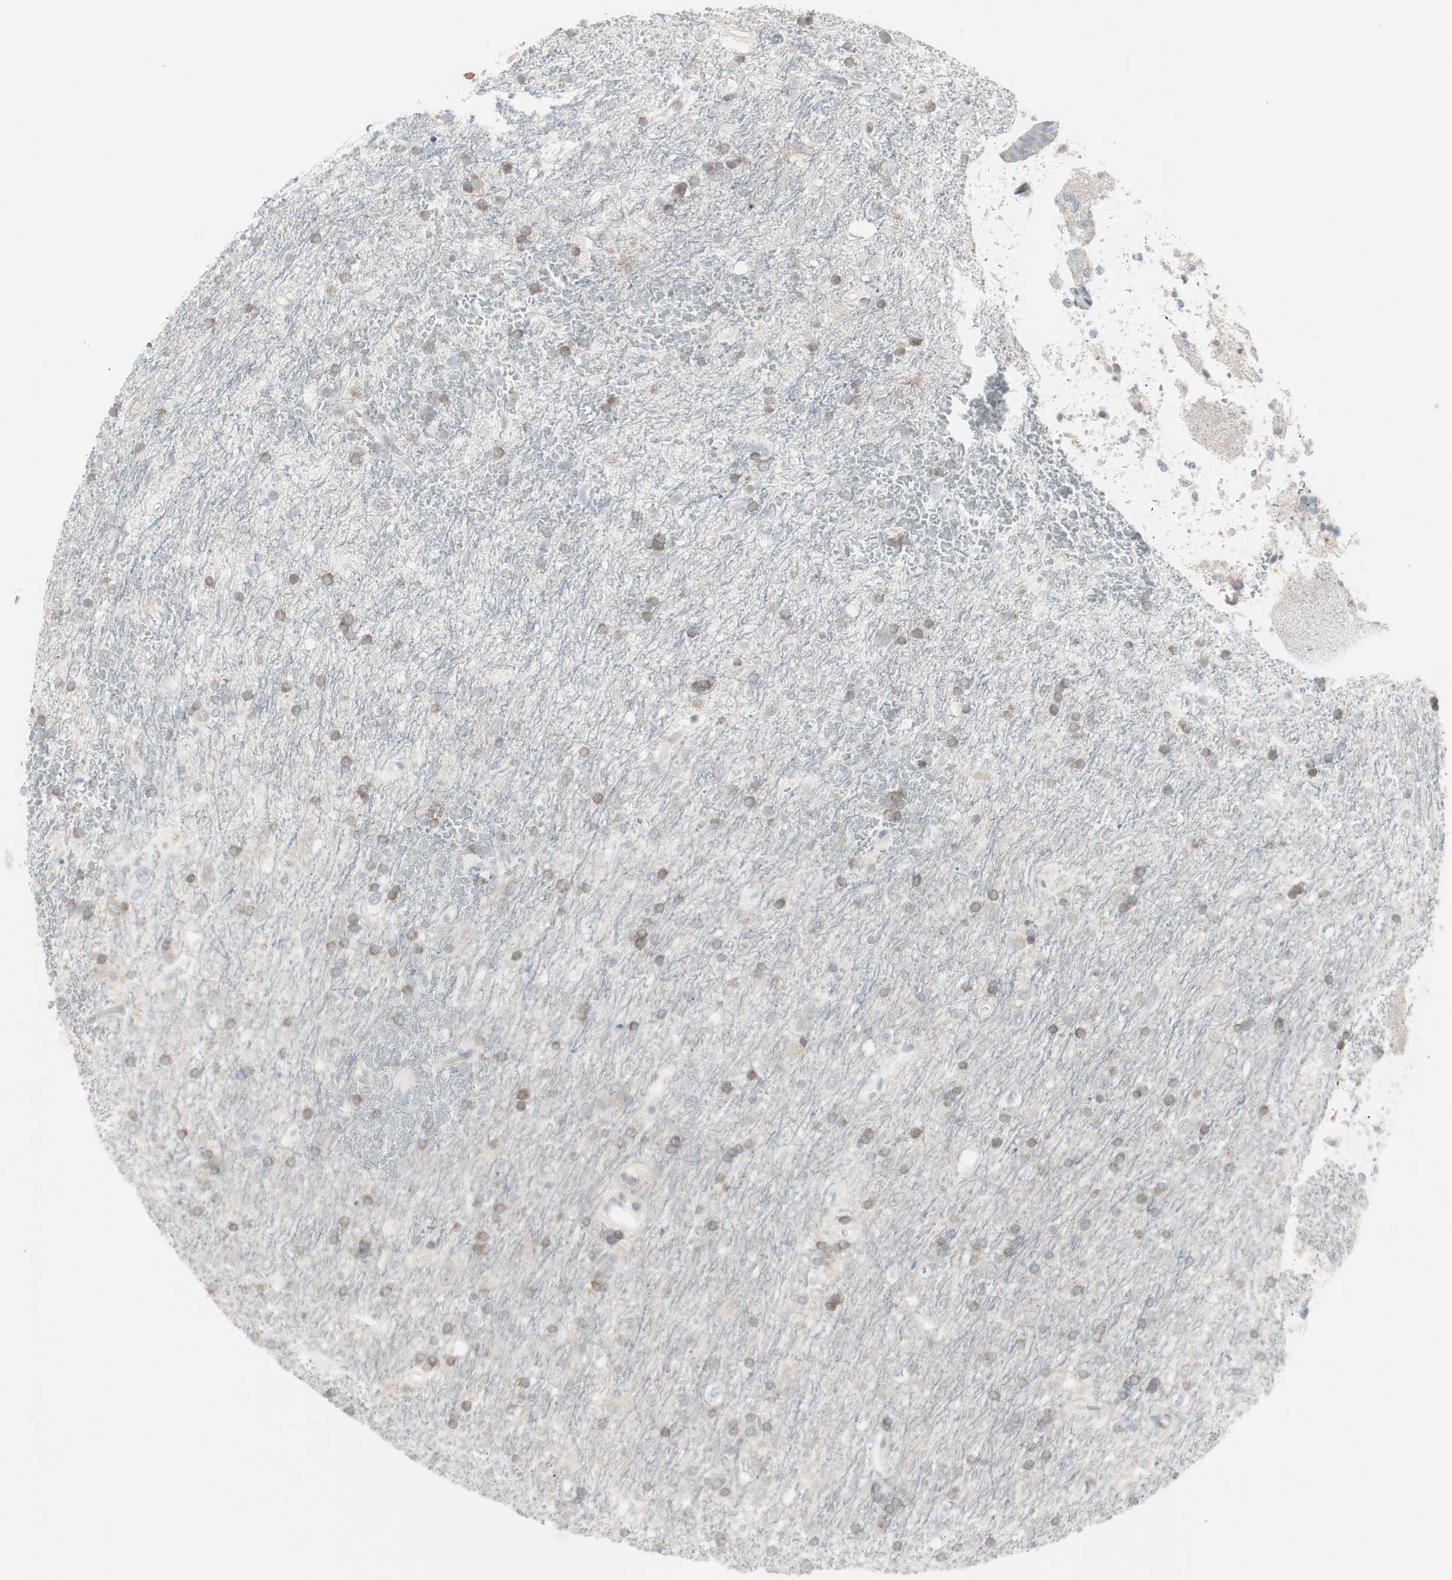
{"staining": {"intensity": "weak", "quantity": ">75%", "location": "cytoplasmic/membranous"}, "tissue": "glioma", "cell_type": "Tumor cells", "image_type": "cancer", "snomed": [{"axis": "morphology", "description": "Glioma, malignant, Low grade"}, {"axis": "topography", "description": "Brain"}], "caption": "Brown immunohistochemical staining in malignant glioma (low-grade) reveals weak cytoplasmic/membranous expression in approximately >75% of tumor cells.", "gene": "MAP4K4", "patient": {"sex": "male", "age": 77}}